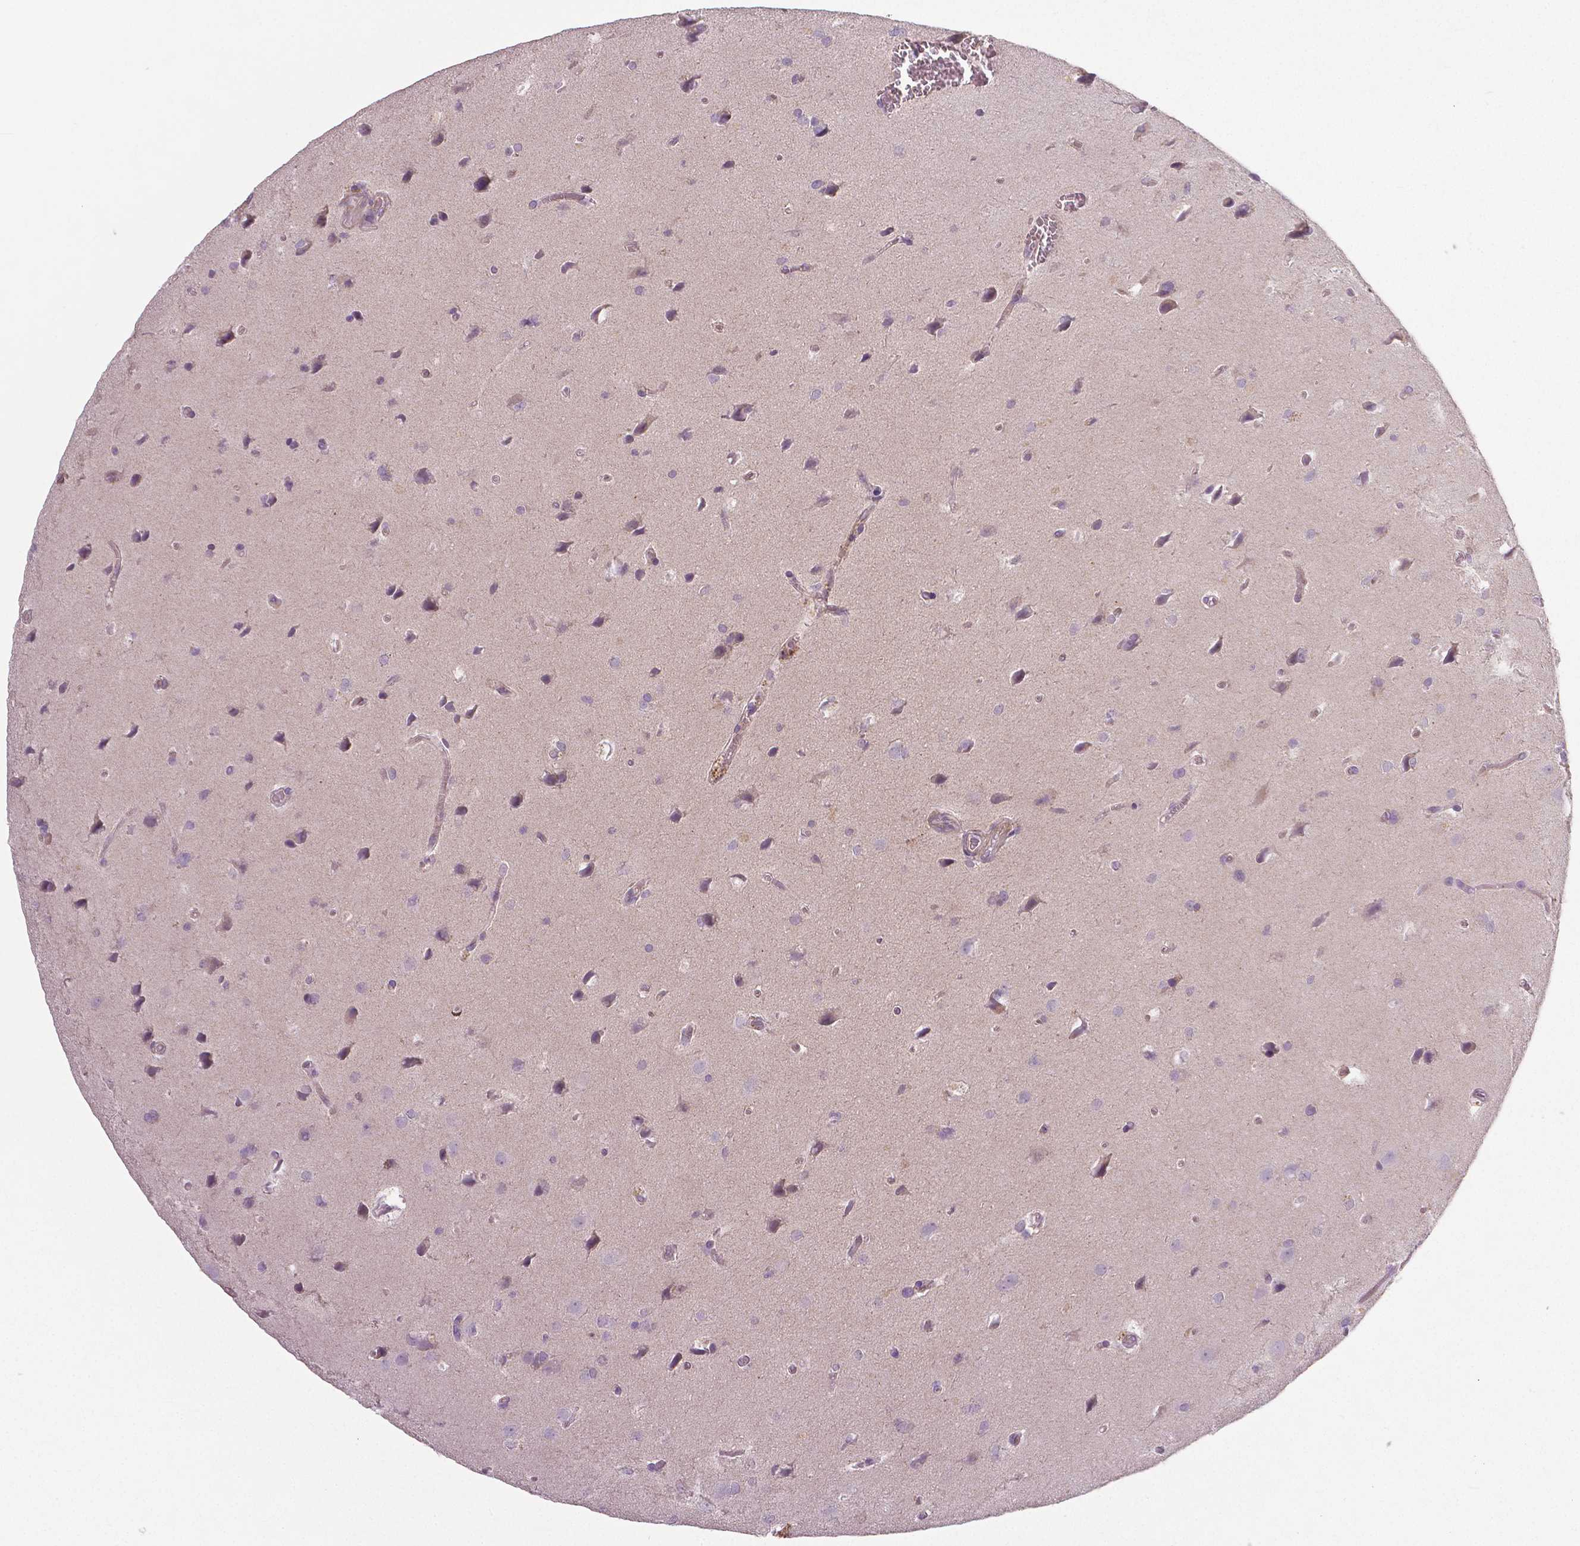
{"staining": {"intensity": "negative", "quantity": "none", "location": "none"}, "tissue": "glioma", "cell_type": "Tumor cells", "image_type": "cancer", "snomed": [{"axis": "morphology", "description": "Glioma, malignant, Low grade"}, {"axis": "topography", "description": "Brain"}], "caption": "The immunohistochemistry image has no significant positivity in tumor cells of glioma tissue. (DAB (3,3'-diaminobenzidine) immunohistochemistry (IHC) with hematoxylin counter stain).", "gene": "FLT1", "patient": {"sex": "male", "age": 58}}